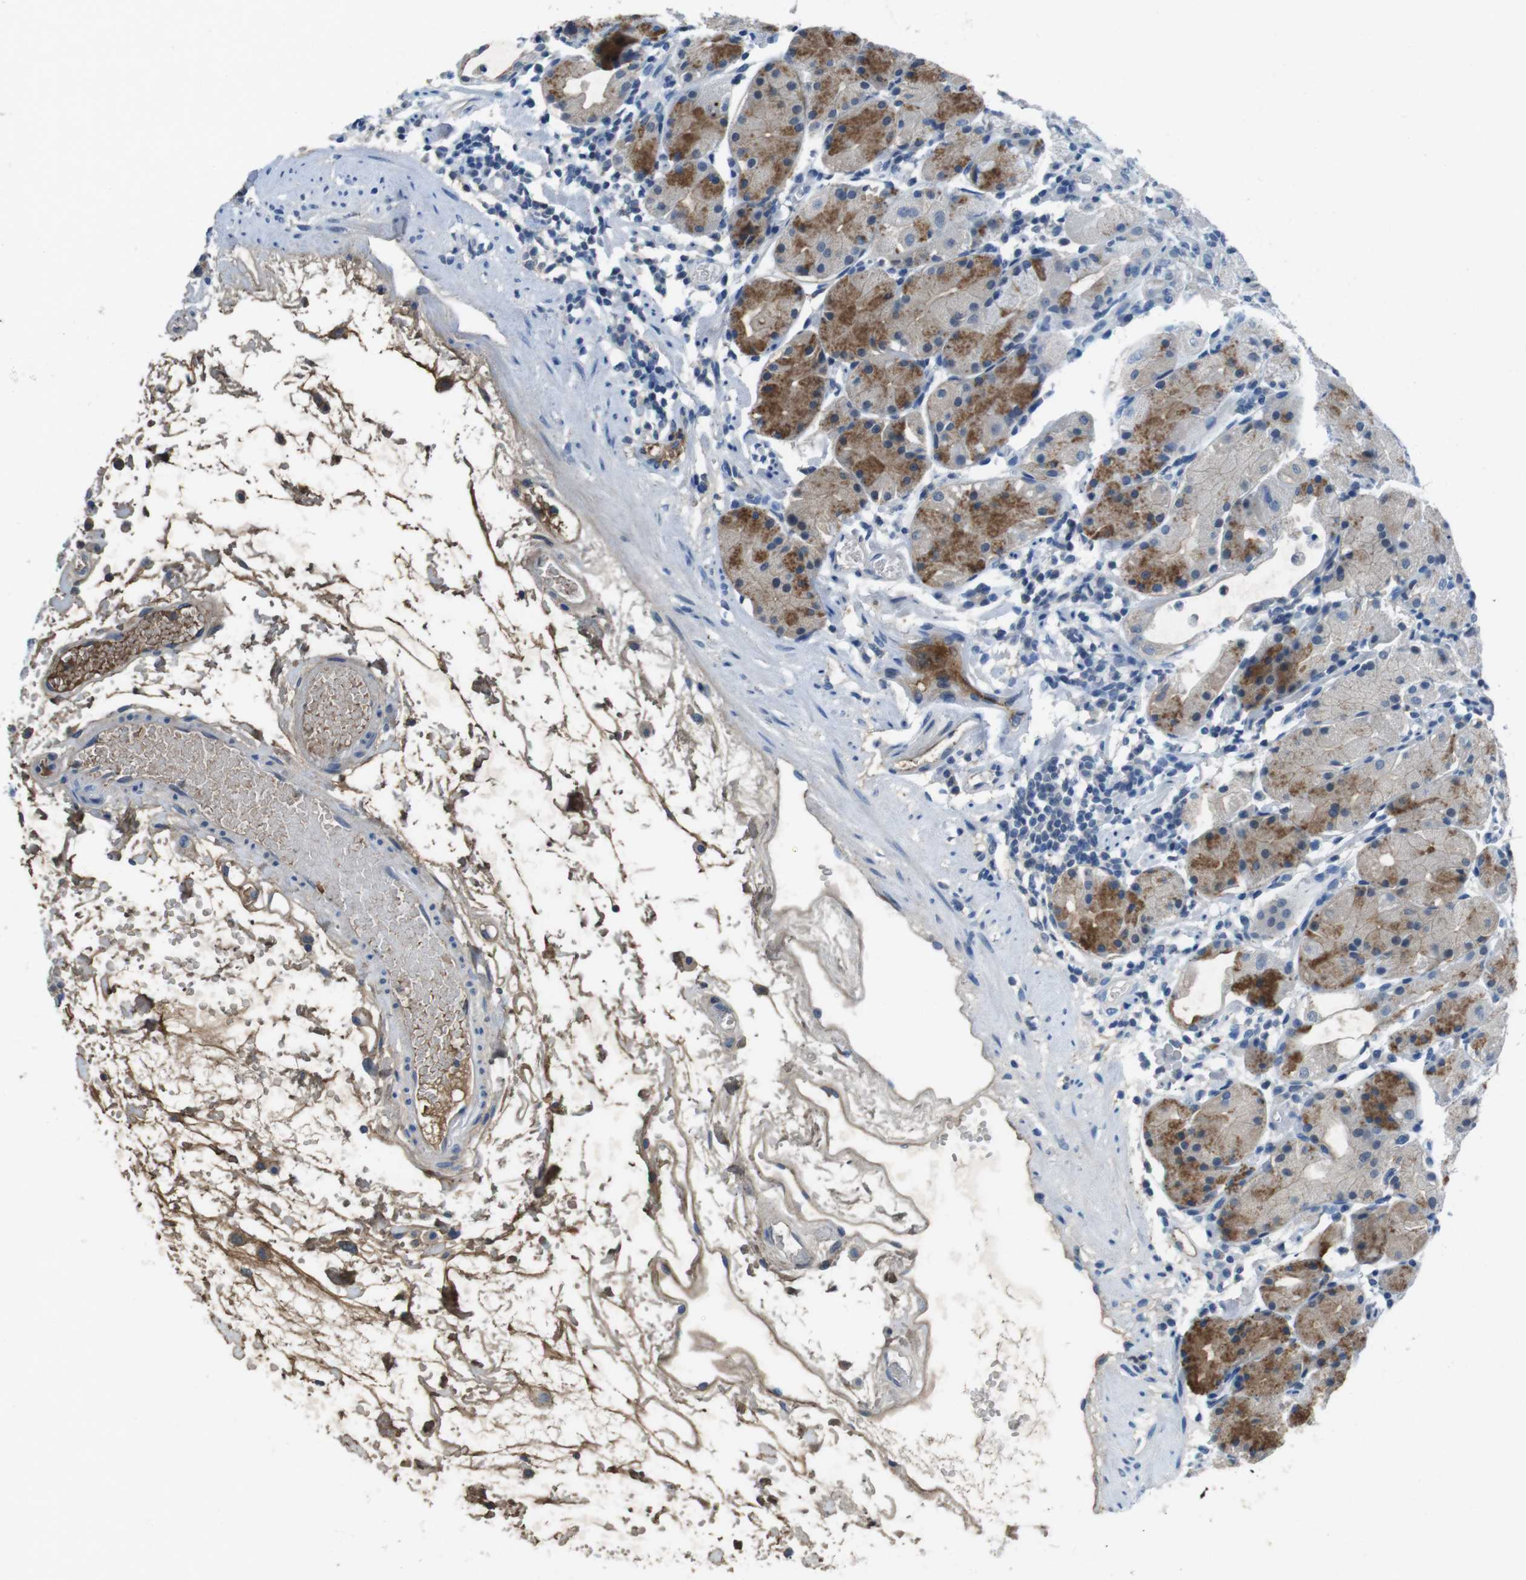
{"staining": {"intensity": "moderate", "quantity": "<25%", "location": "cytoplasmic/membranous"}, "tissue": "stomach", "cell_type": "Glandular cells", "image_type": "normal", "snomed": [{"axis": "morphology", "description": "Normal tissue, NOS"}, {"axis": "topography", "description": "Stomach"}, {"axis": "topography", "description": "Stomach, lower"}], "caption": "Brown immunohistochemical staining in benign stomach demonstrates moderate cytoplasmic/membranous positivity in about <25% of glandular cells.", "gene": "TMPRSS15", "patient": {"sex": "female", "age": 75}}